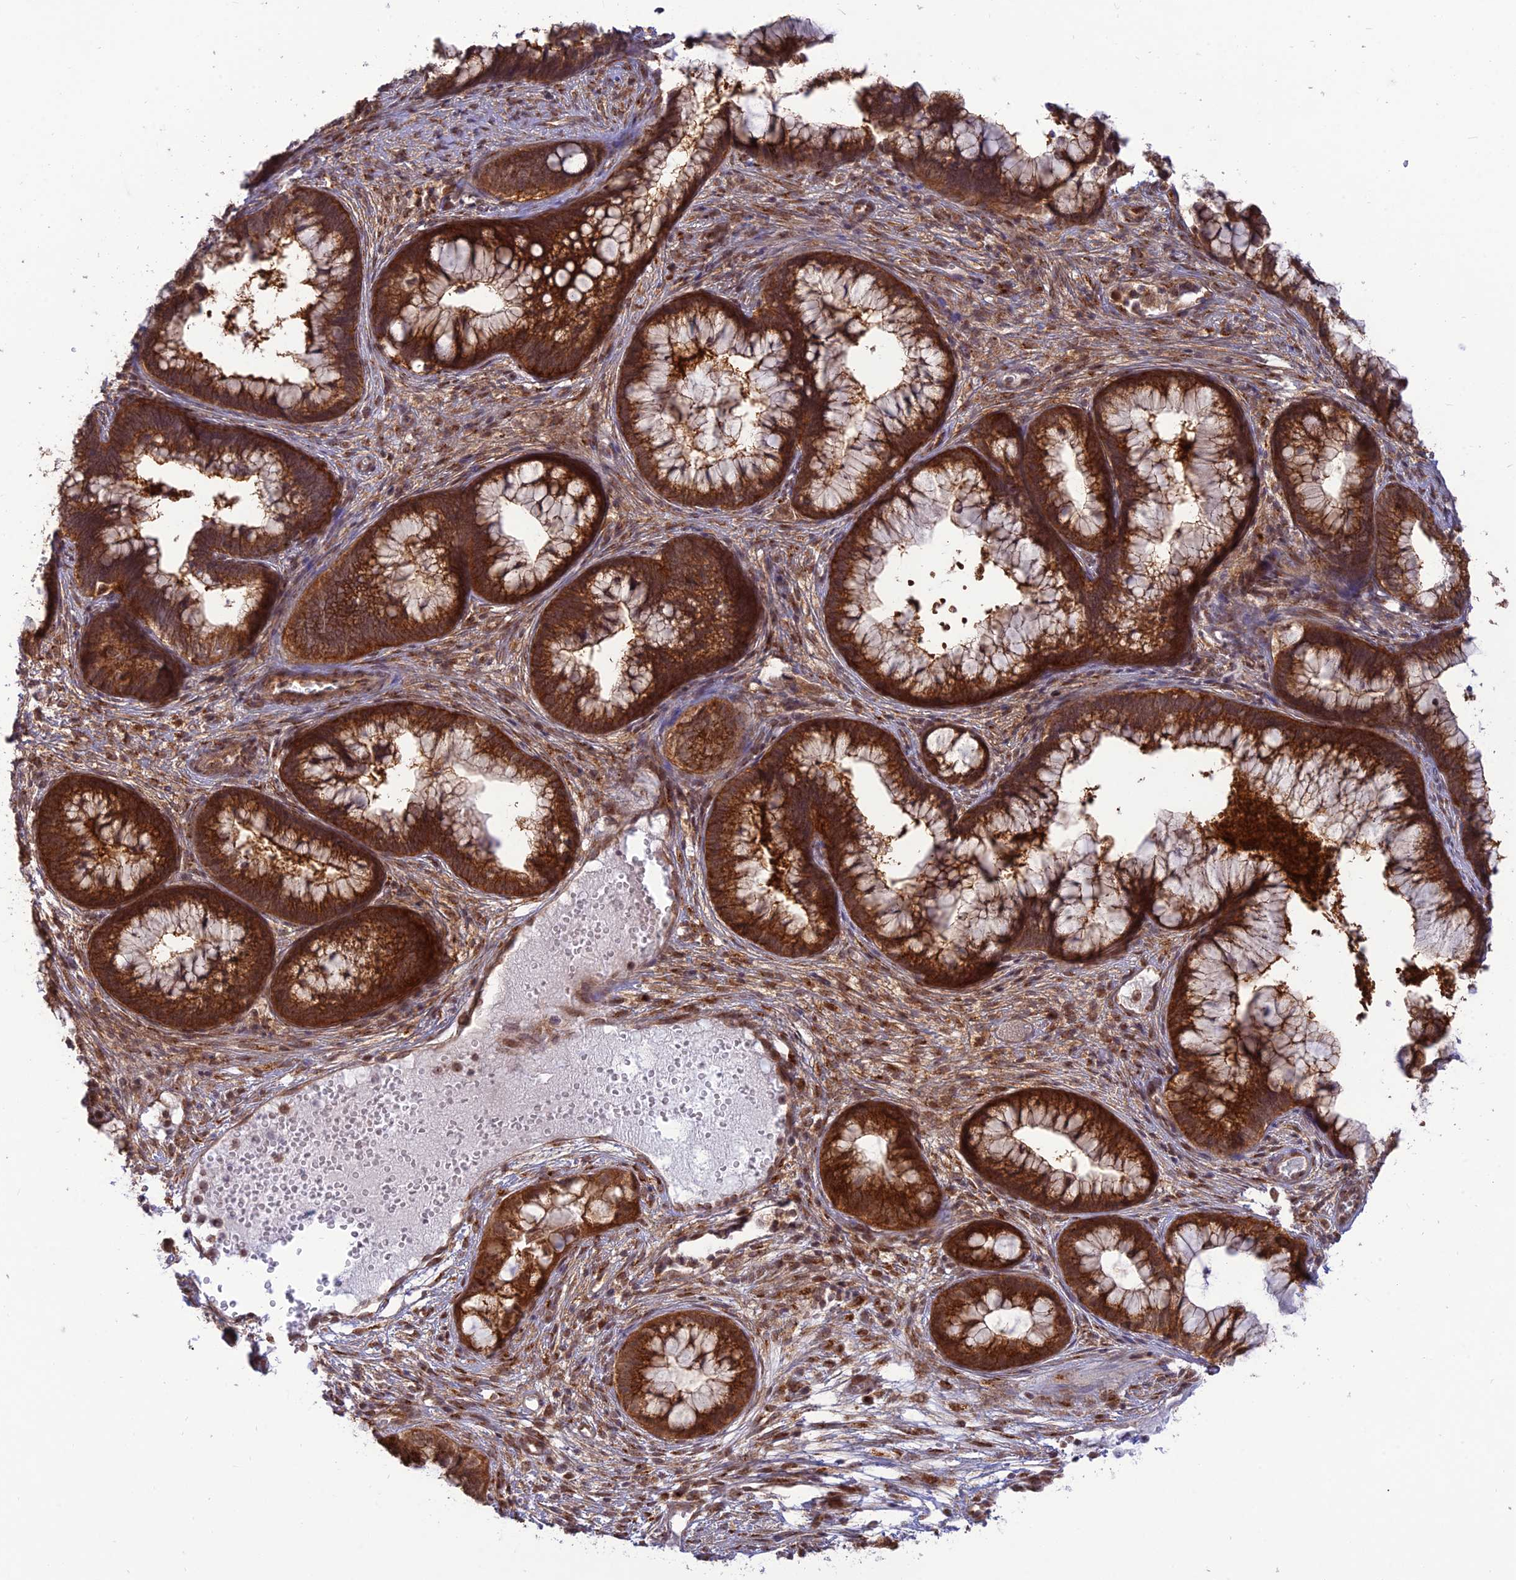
{"staining": {"intensity": "strong", "quantity": ">75%", "location": "cytoplasmic/membranous"}, "tissue": "cervical cancer", "cell_type": "Tumor cells", "image_type": "cancer", "snomed": [{"axis": "morphology", "description": "Adenocarcinoma, NOS"}, {"axis": "topography", "description": "Cervix"}], "caption": "Protein analysis of cervical cancer (adenocarcinoma) tissue reveals strong cytoplasmic/membranous positivity in approximately >75% of tumor cells. The staining was performed using DAB to visualize the protein expression in brown, while the nuclei were stained in blue with hematoxylin (Magnification: 20x).", "gene": "GOLGA3", "patient": {"sex": "female", "age": 44}}